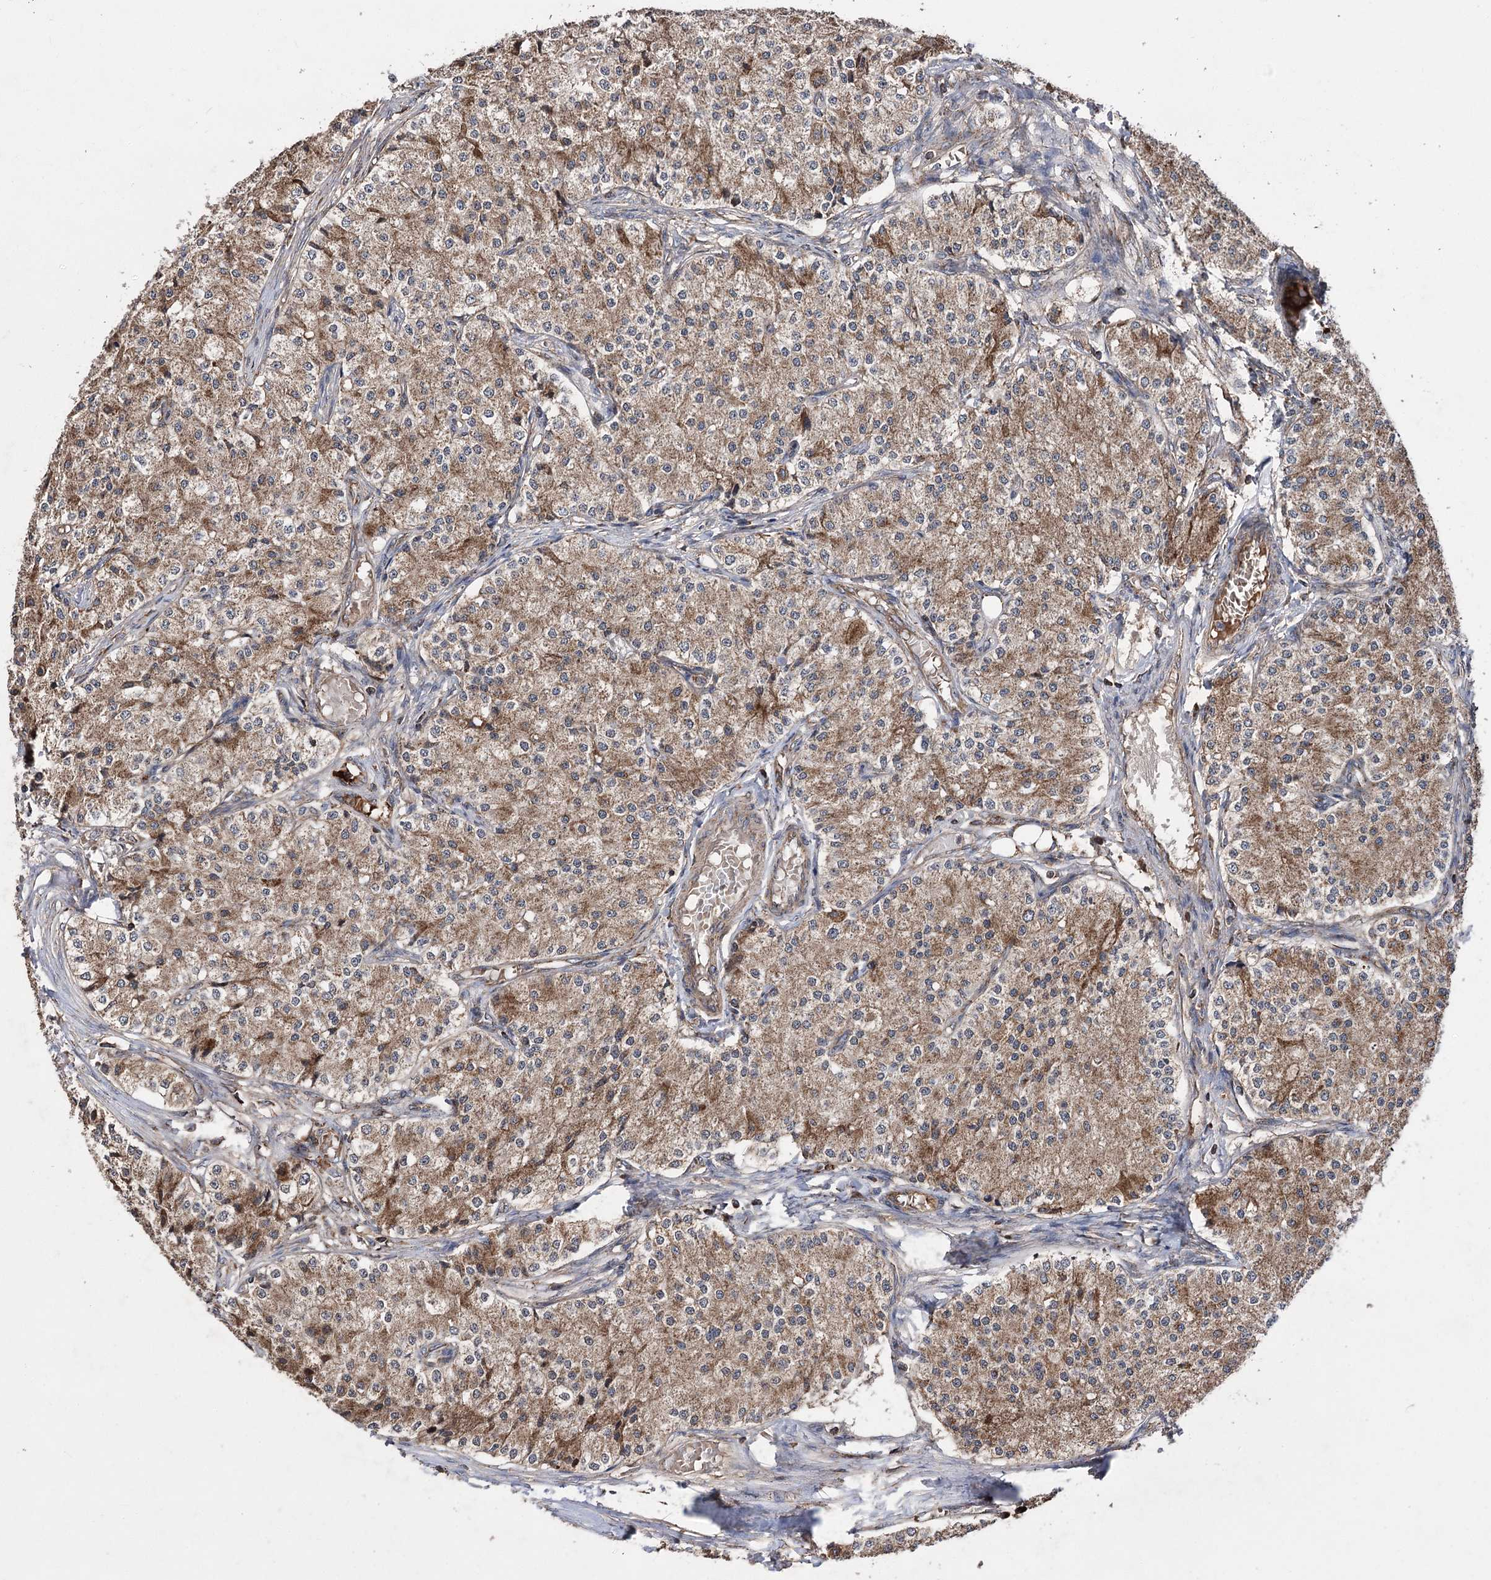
{"staining": {"intensity": "moderate", "quantity": ">75%", "location": "cytoplasmic/membranous"}, "tissue": "carcinoid", "cell_type": "Tumor cells", "image_type": "cancer", "snomed": [{"axis": "morphology", "description": "Carcinoid, malignant, NOS"}, {"axis": "topography", "description": "Colon"}], "caption": "Immunohistochemistry photomicrograph of neoplastic tissue: human carcinoid (malignant) stained using immunohistochemistry (IHC) displays medium levels of moderate protein expression localized specifically in the cytoplasmic/membranous of tumor cells, appearing as a cytoplasmic/membranous brown color.", "gene": "RASSF3", "patient": {"sex": "female", "age": 52}}